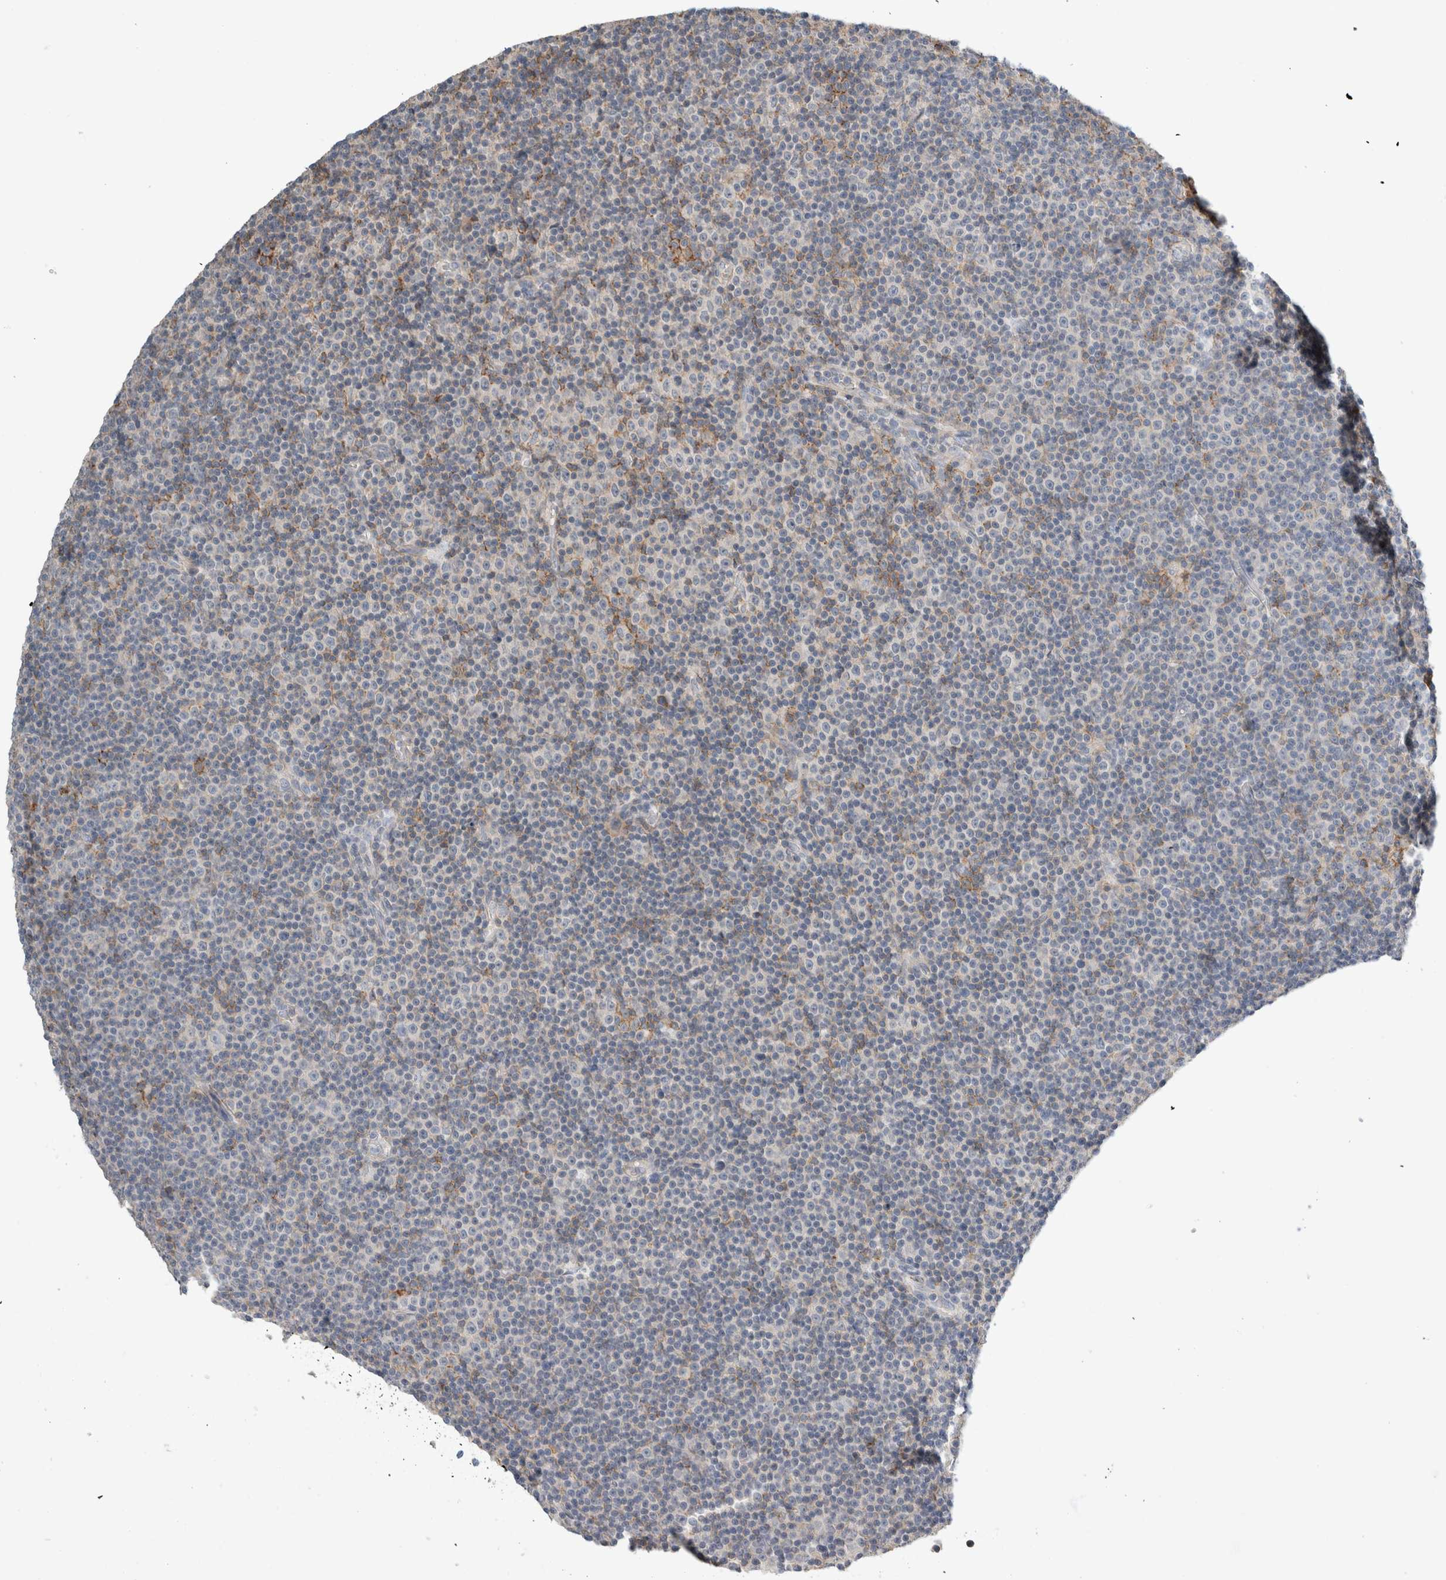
{"staining": {"intensity": "negative", "quantity": "none", "location": "none"}, "tissue": "lymphoma", "cell_type": "Tumor cells", "image_type": "cancer", "snomed": [{"axis": "morphology", "description": "Malignant lymphoma, non-Hodgkin's type, Low grade"}, {"axis": "topography", "description": "Lymph node"}], "caption": "Low-grade malignant lymphoma, non-Hodgkin's type stained for a protein using immunohistochemistry demonstrates no positivity tumor cells.", "gene": "ERCC6L2", "patient": {"sex": "female", "age": 67}}